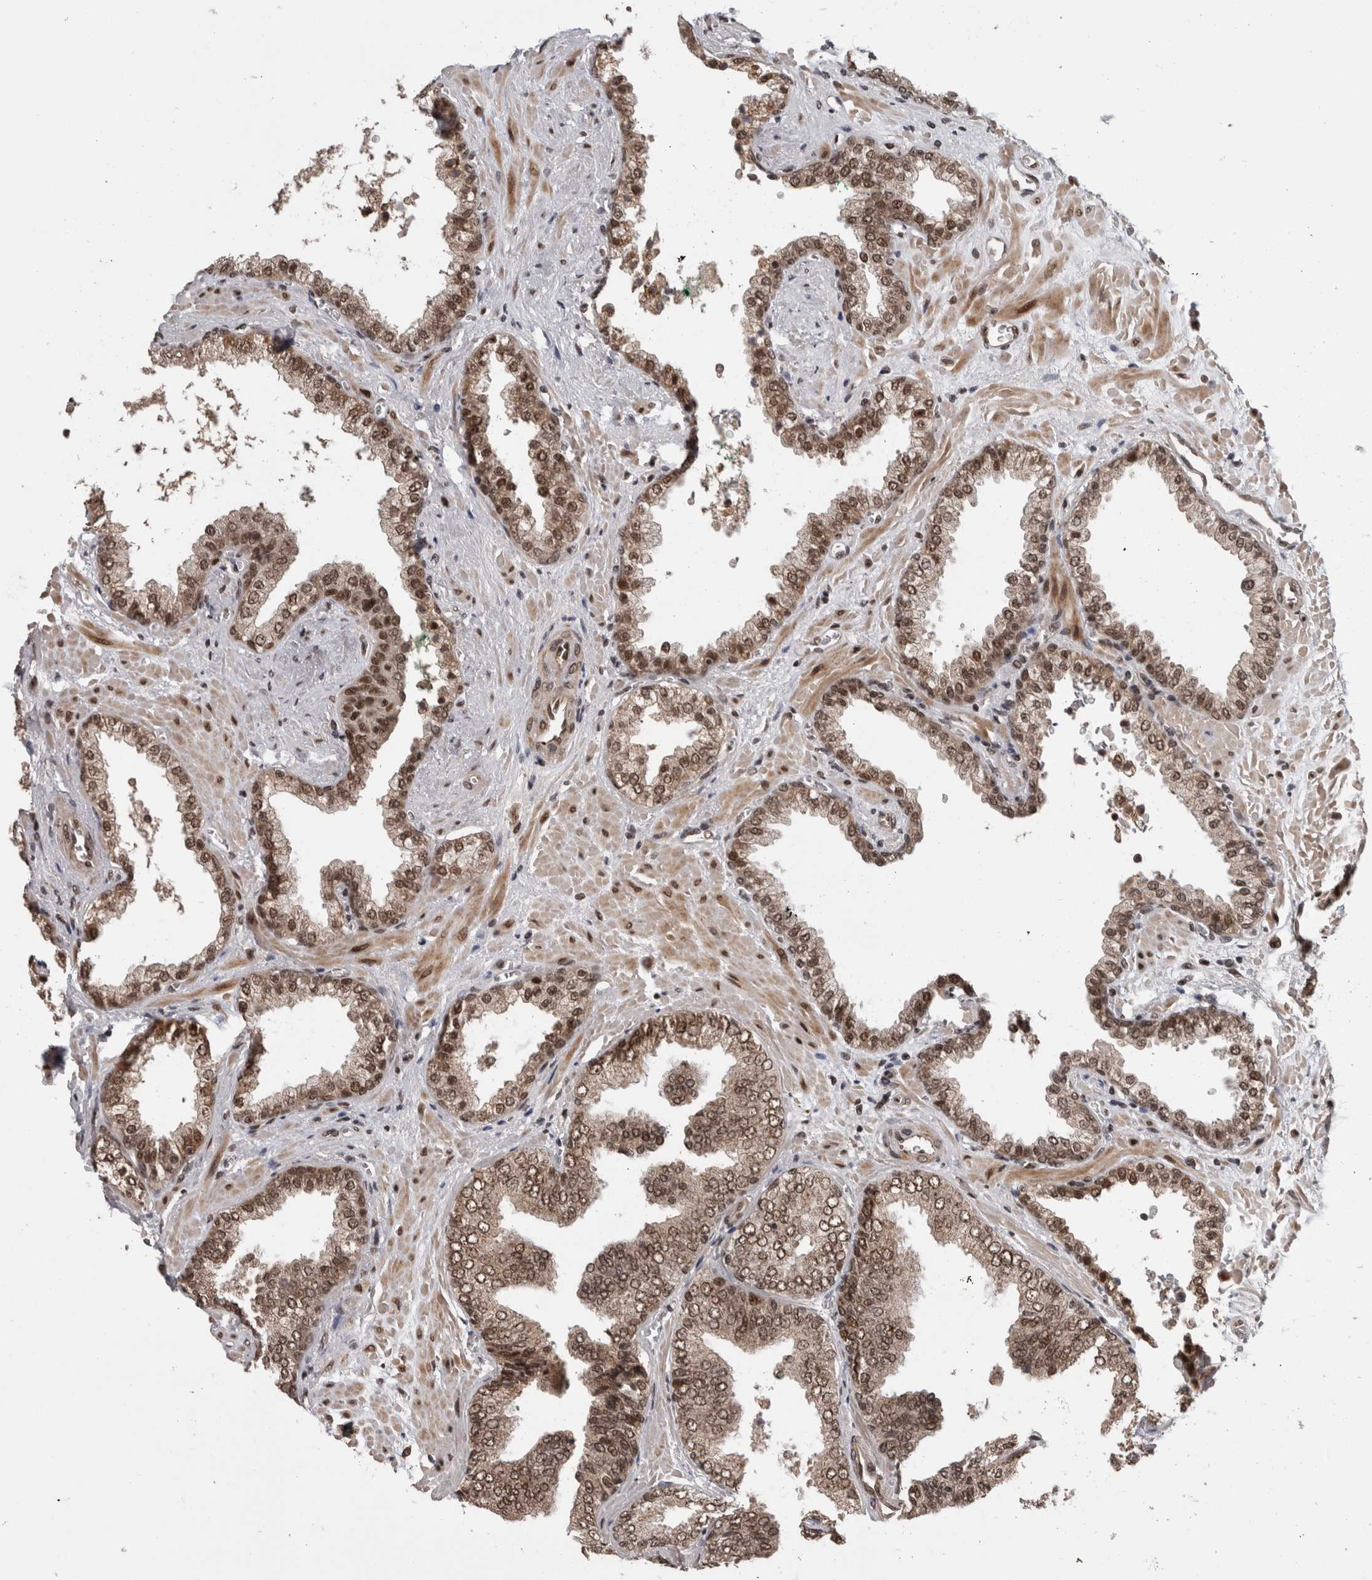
{"staining": {"intensity": "moderate", "quantity": ">75%", "location": "nuclear"}, "tissue": "prostate cancer", "cell_type": "Tumor cells", "image_type": "cancer", "snomed": [{"axis": "morphology", "description": "Adenocarcinoma, Low grade"}, {"axis": "topography", "description": "Prostate"}], "caption": "This is an image of immunohistochemistry staining of adenocarcinoma (low-grade) (prostate), which shows moderate staining in the nuclear of tumor cells.", "gene": "CPSF2", "patient": {"sex": "male", "age": 71}}